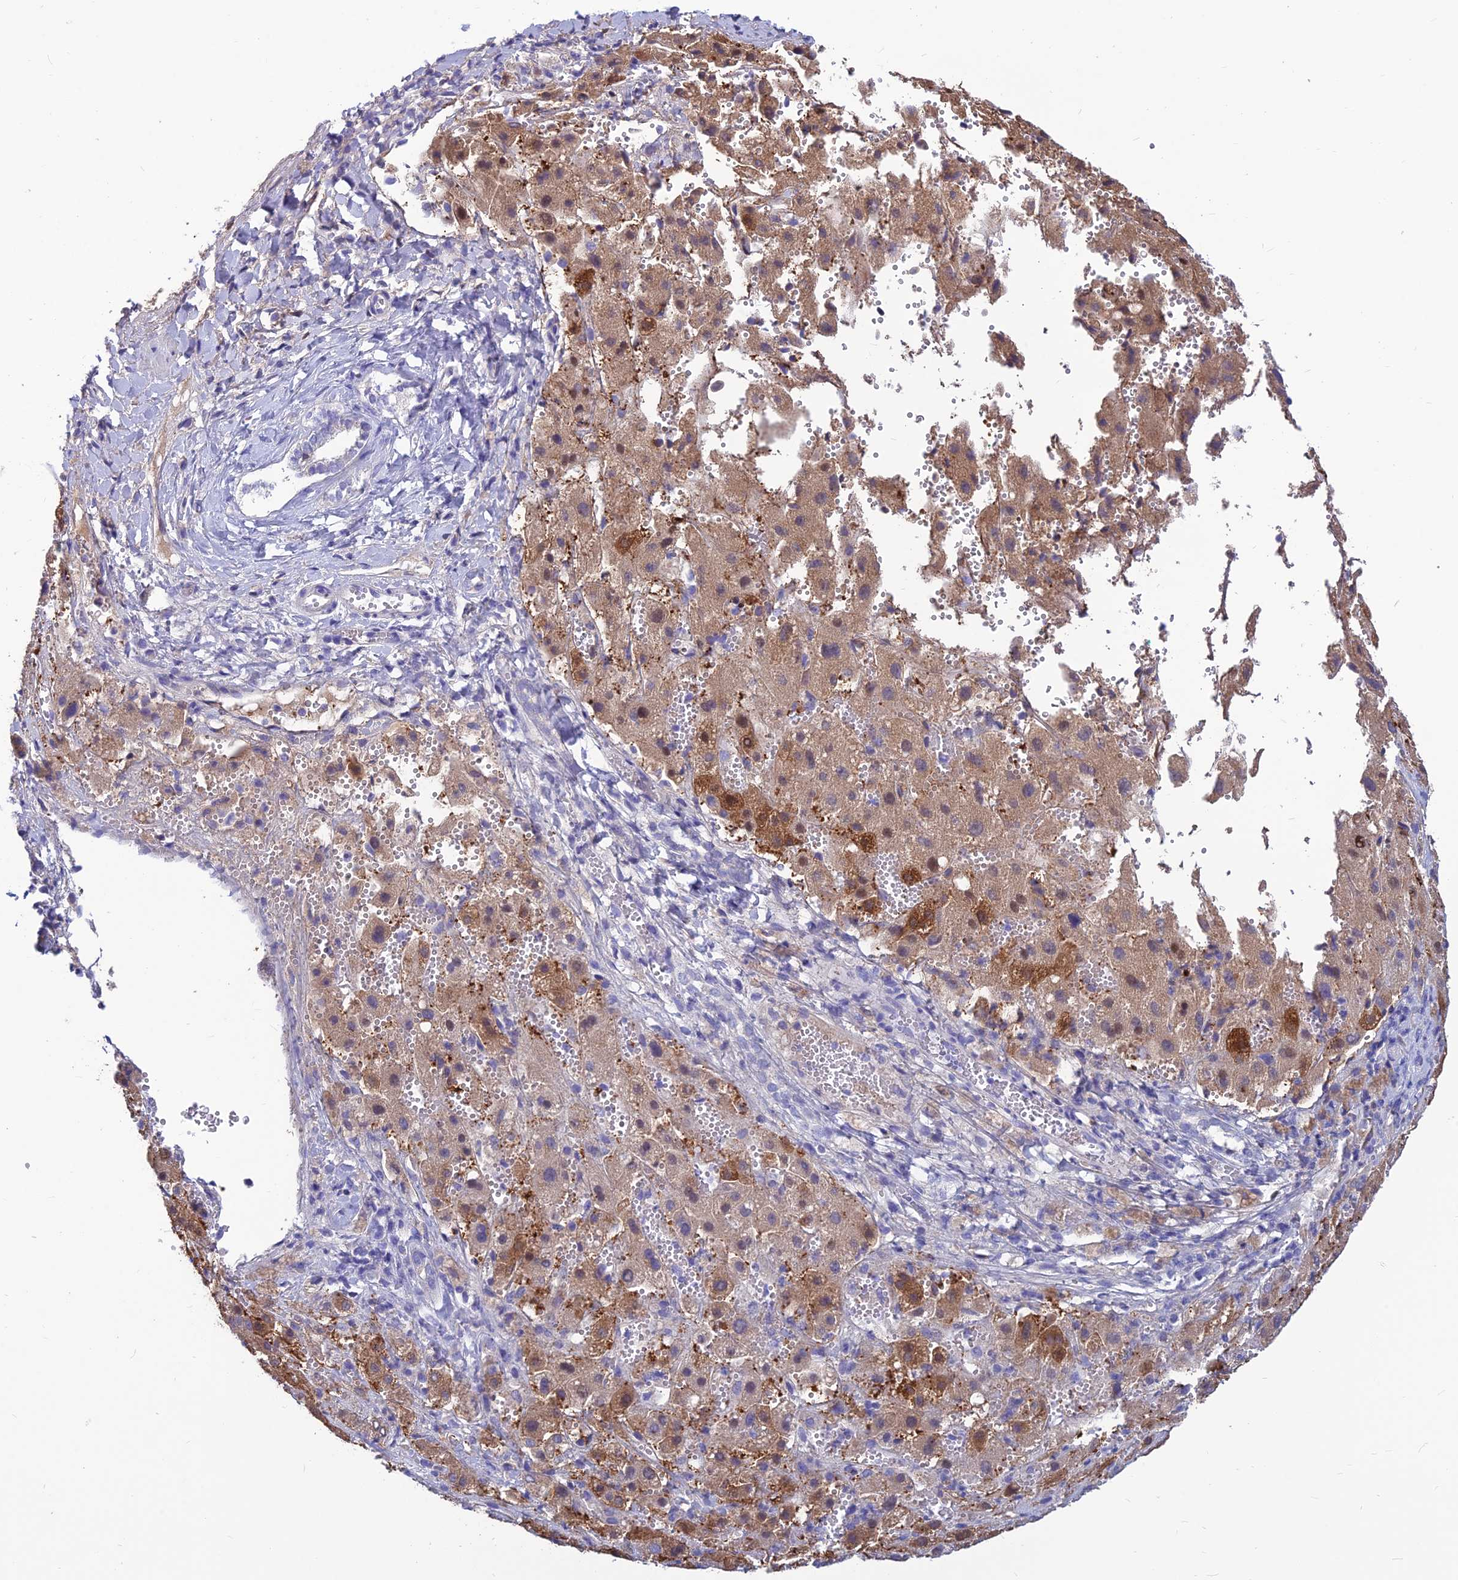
{"staining": {"intensity": "moderate", "quantity": "25%-75%", "location": "cytoplasmic/membranous"}, "tissue": "liver cancer", "cell_type": "Tumor cells", "image_type": "cancer", "snomed": [{"axis": "morphology", "description": "Carcinoma, Hepatocellular, NOS"}, {"axis": "topography", "description": "Liver"}], "caption": "High-power microscopy captured an immunohistochemistry micrograph of liver cancer, revealing moderate cytoplasmic/membranous expression in approximately 25%-75% of tumor cells.", "gene": "BHMT2", "patient": {"sex": "female", "age": 58}}